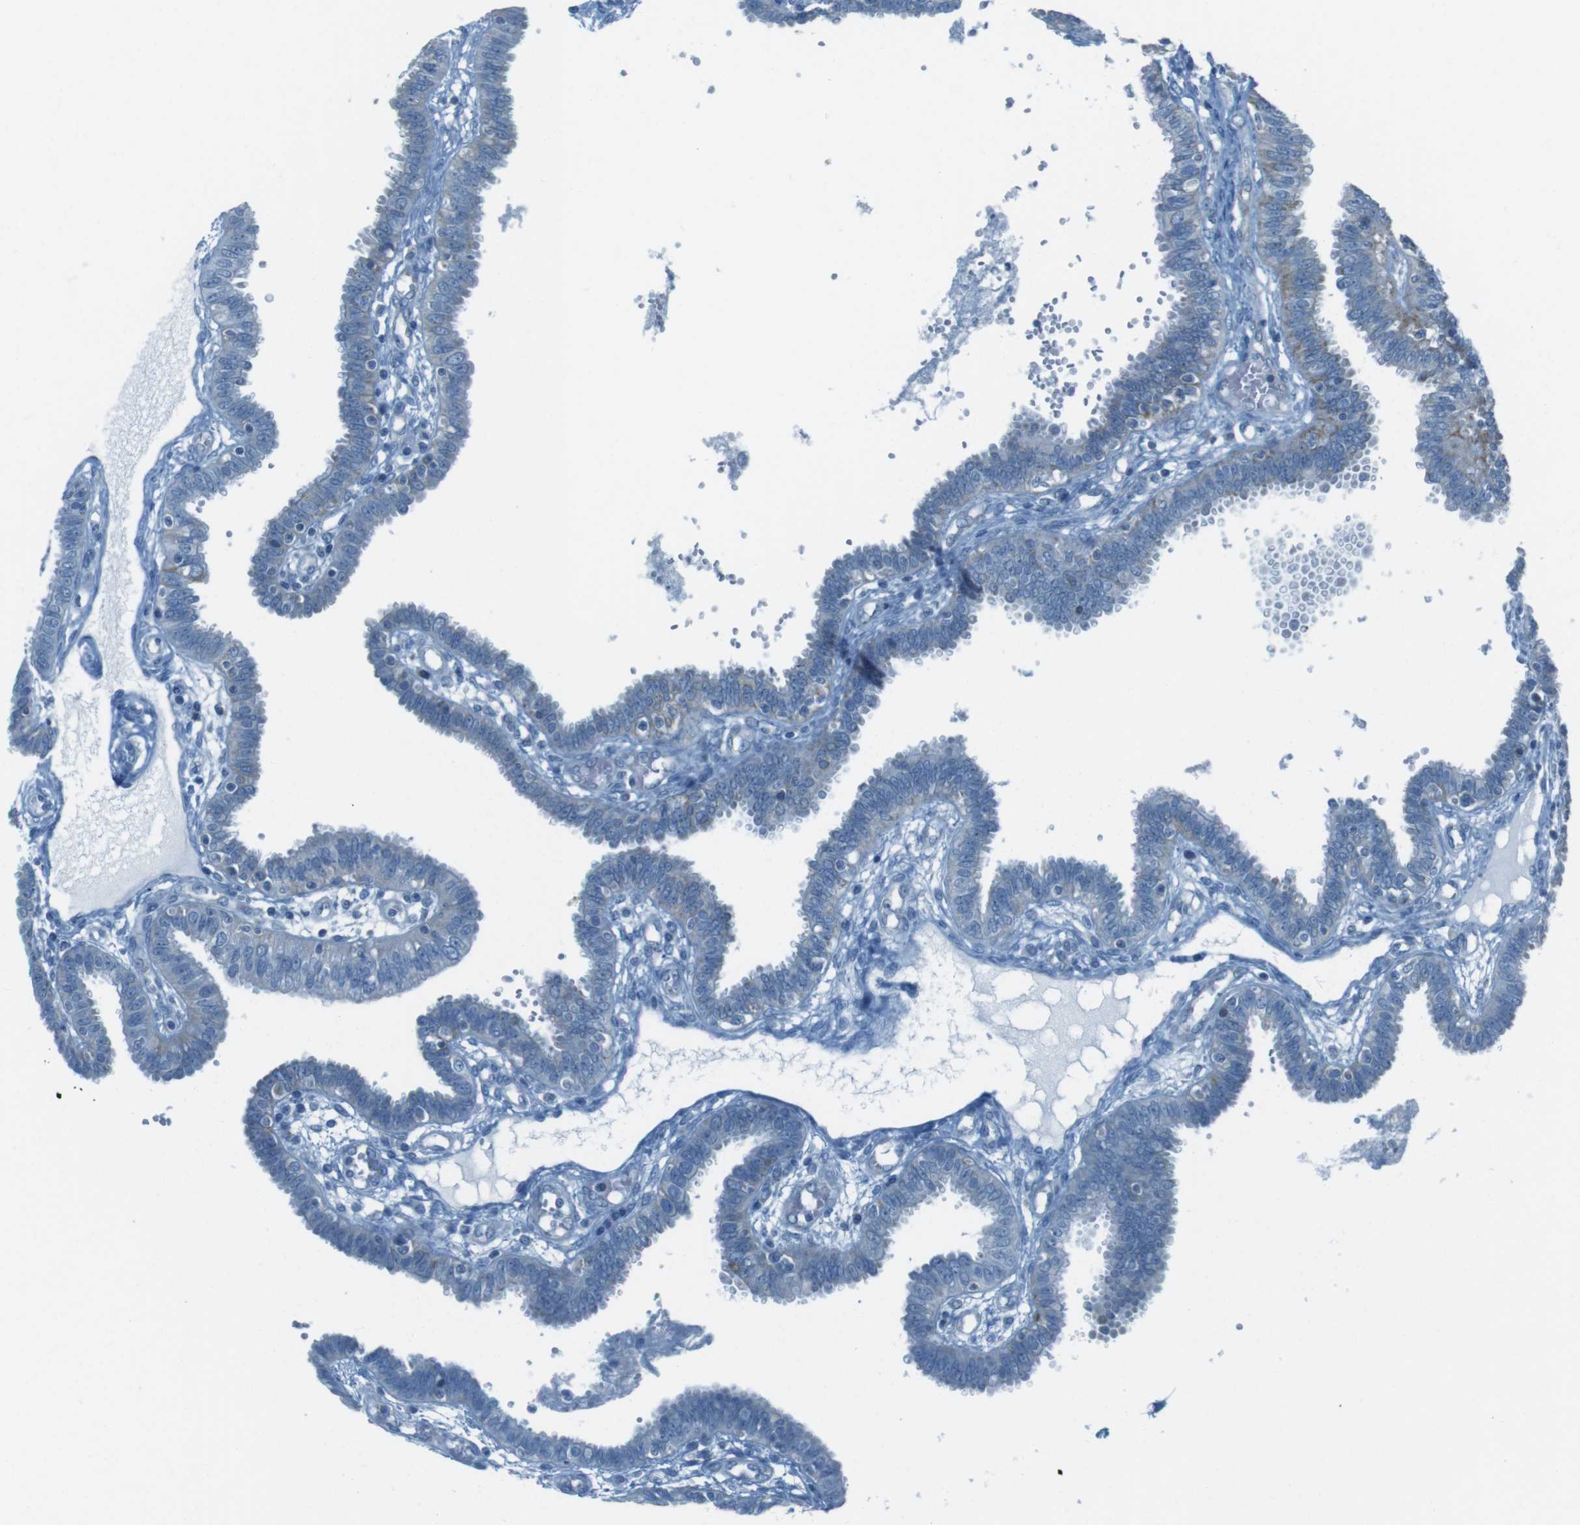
{"staining": {"intensity": "weak", "quantity": "<25%", "location": "cytoplasmic/membranous"}, "tissue": "fallopian tube", "cell_type": "Glandular cells", "image_type": "normal", "snomed": [{"axis": "morphology", "description": "Normal tissue, NOS"}, {"axis": "topography", "description": "Fallopian tube"}], "caption": "IHC micrograph of benign fallopian tube: human fallopian tube stained with DAB shows no significant protein positivity in glandular cells. Nuclei are stained in blue.", "gene": "DNAJA3", "patient": {"sex": "female", "age": 32}}